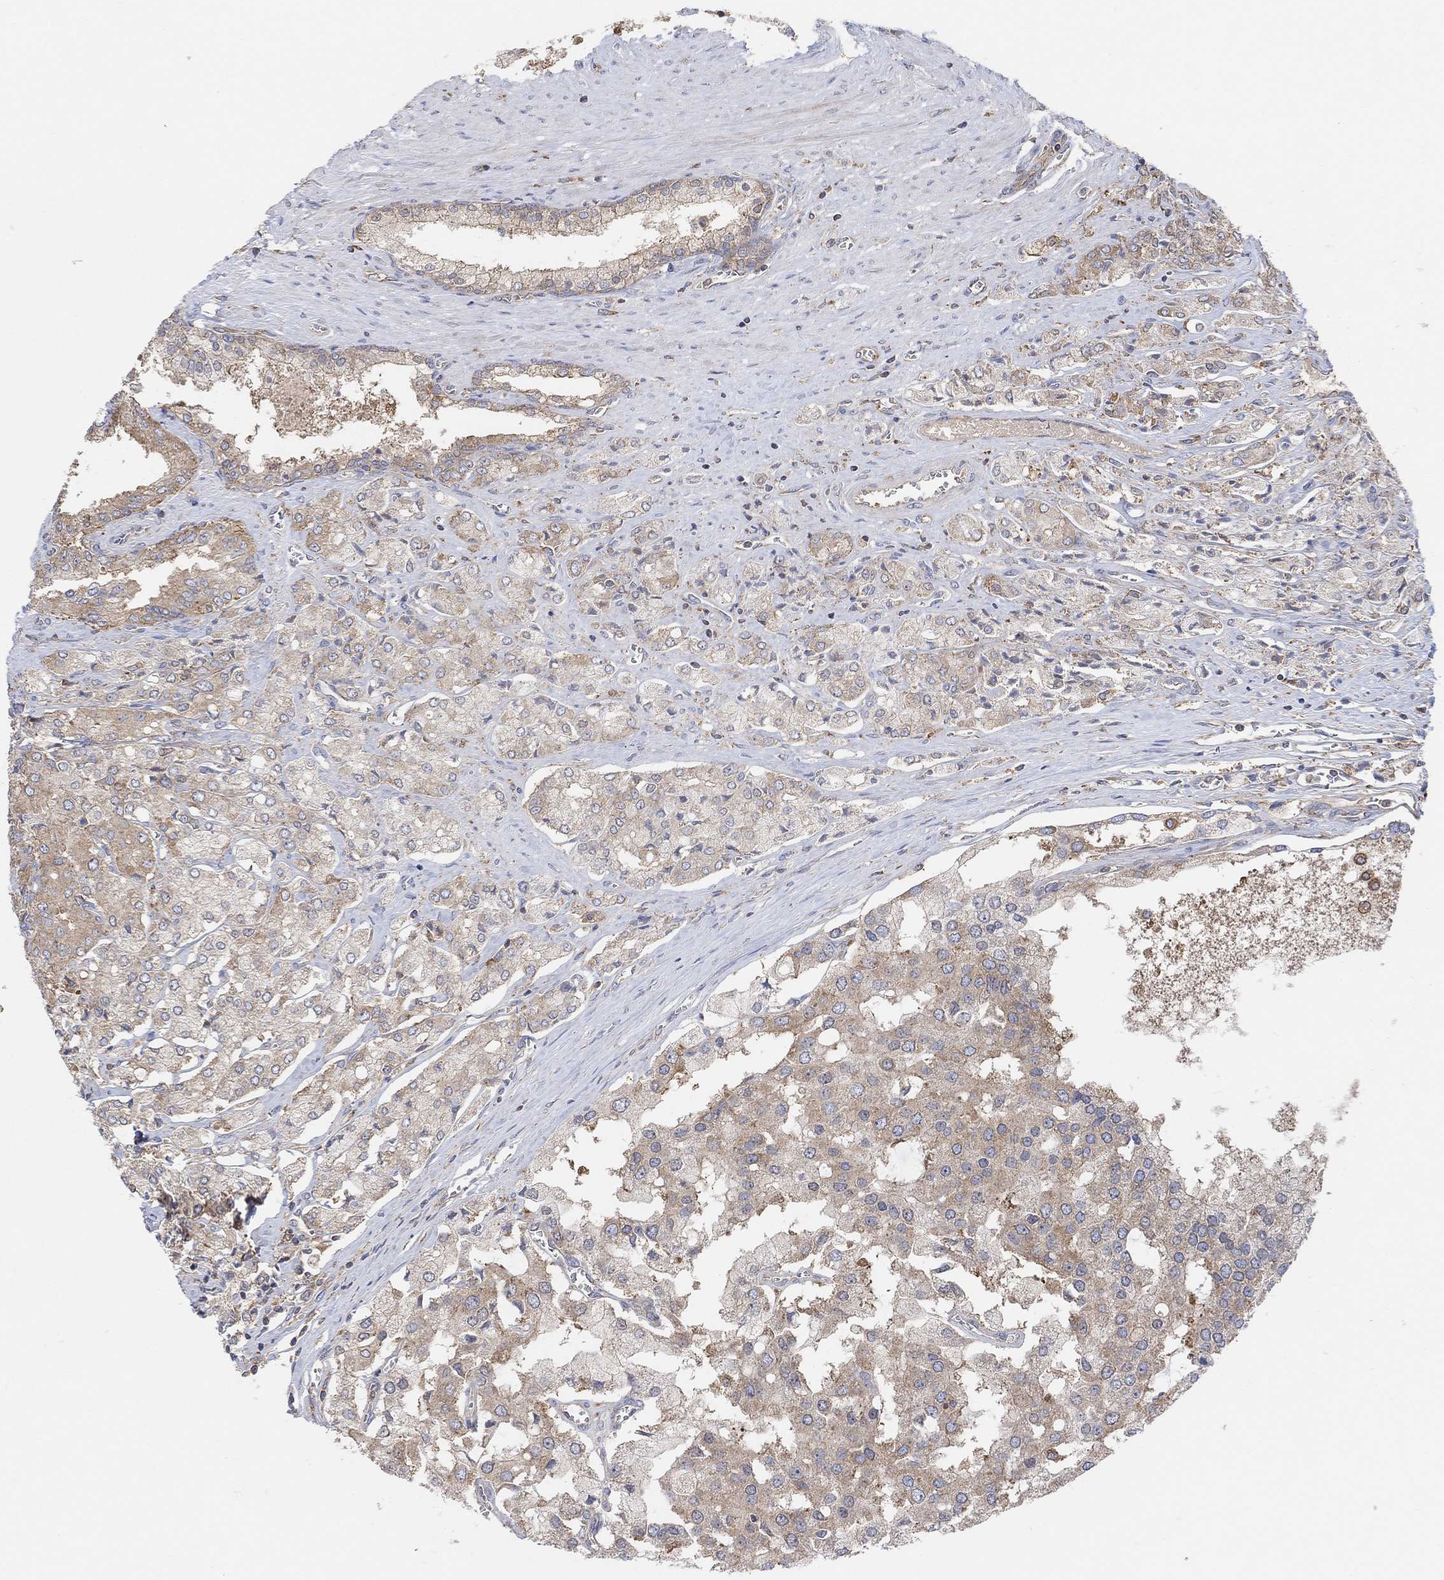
{"staining": {"intensity": "moderate", "quantity": "25%-75%", "location": "cytoplasmic/membranous"}, "tissue": "prostate cancer", "cell_type": "Tumor cells", "image_type": "cancer", "snomed": [{"axis": "morphology", "description": "Adenocarcinoma, NOS"}, {"axis": "topography", "description": "Prostate and seminal vesicle, NOS"}, {"axis": "topography", "description": "Prostate"}], "caption": "About 25%-75% of tumor cells in human prostate adenocarcinoma display moderate cytoplasmic/membranous protein staining as visualized by brown immunohistochemical staining.", "gene": "BLOC1S3", "patient": {"sex": "male", "age": 67}}